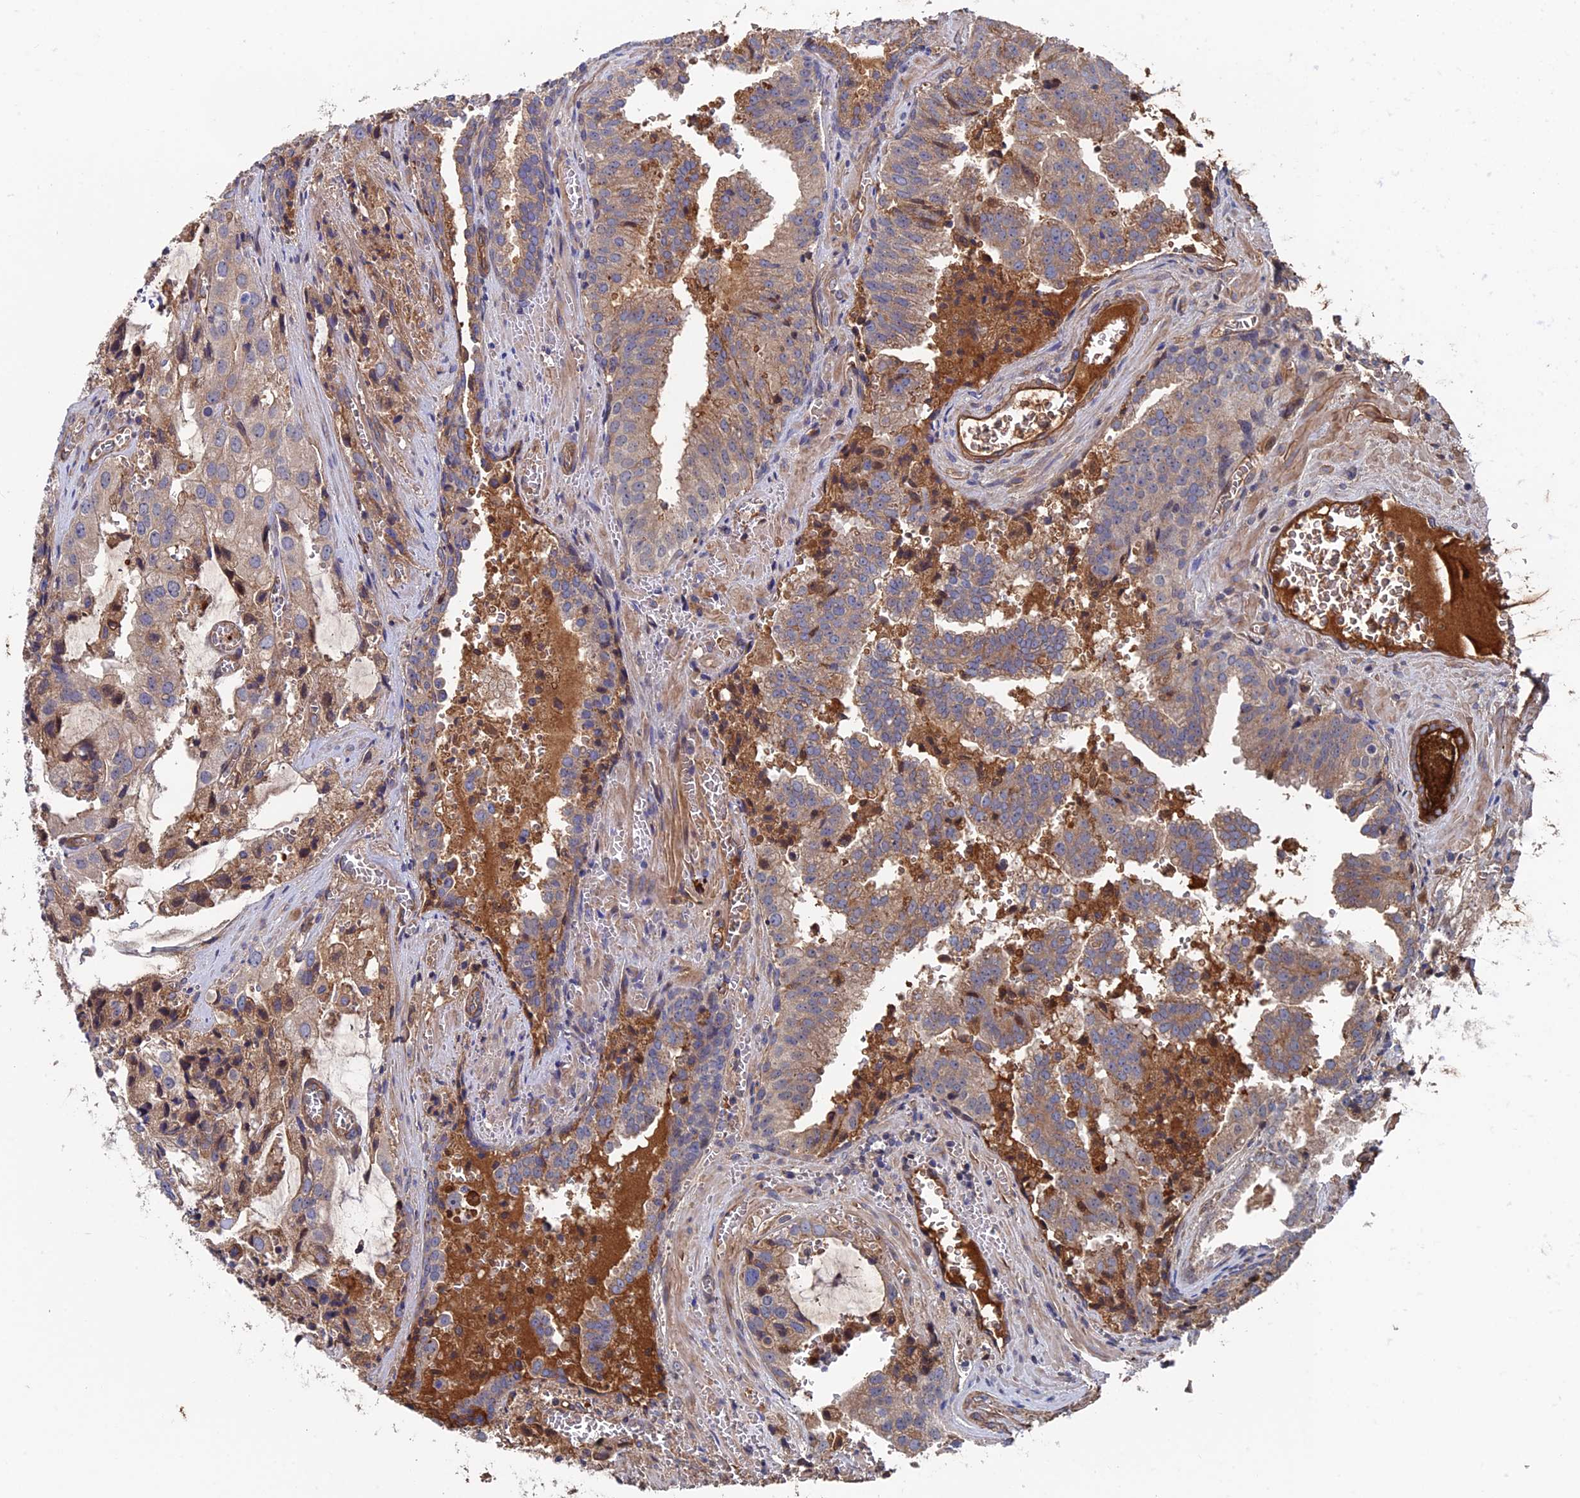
{"staining": {"intensity": "weak", "quantity": ">75%", "location": "cytoplasmic/membranous"}, "tissue": "prostate cancer", "cell_type": "Tumor cells", "image_type": "cancer", "snomed": [{"axis": "morphology", "description": "Adenocarcinoma, High grade"}, {"axis": "topography", "description": "Prostate"}], "caption": "Immunohistochemical staining of human prostate adenocarcinoma (high-grade) demonstrates low levels of weak cytoplasmic/membranous staining in approximately >75% of tumor cells.", "gene": "RPUSD1", "patient": {"sex": "male", "age": 68}}